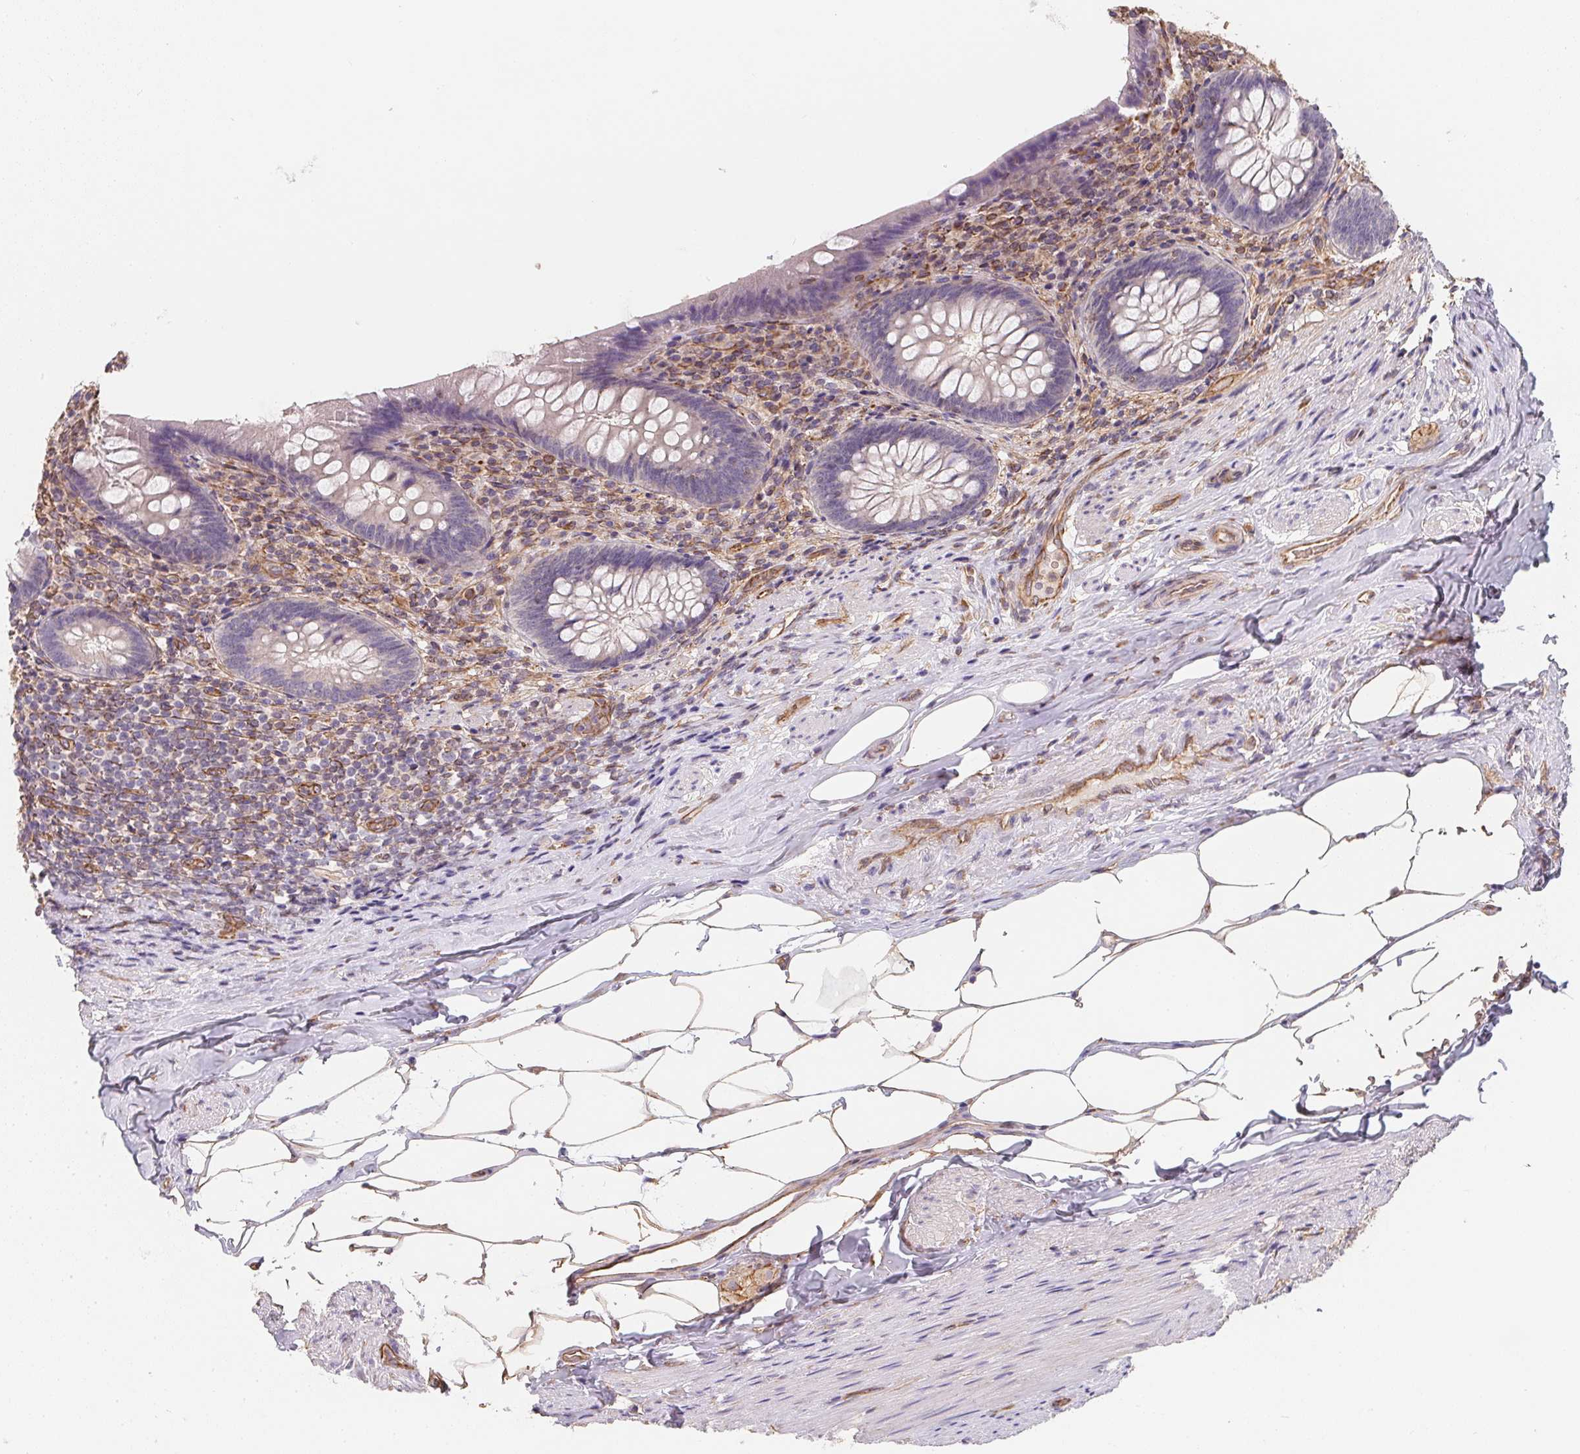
{"staining": {"intensity": "negative", "quantity": "none", "location": "none"}, "tissue": "appendix", "cell_type": "Glandular cells", "image_type": "normal", "snomed": [{"axis": "morphology", "description": "Normal tissue, NOS"}, {"axis": "topography", "description": "Appendix"}], "caption": "Benign appendix was stained to show a protein in brown. There is no significant staining in glandular cells. (Stains: DAB (3,3'-diaminobenzidine) immunohistochemistry (IHC) with hematoxylin counter stain, Microscopy: brightfield microscopy at high magnification).", "gene": "TBKBP1", "patient": {"sex": "male", "age": 47}}